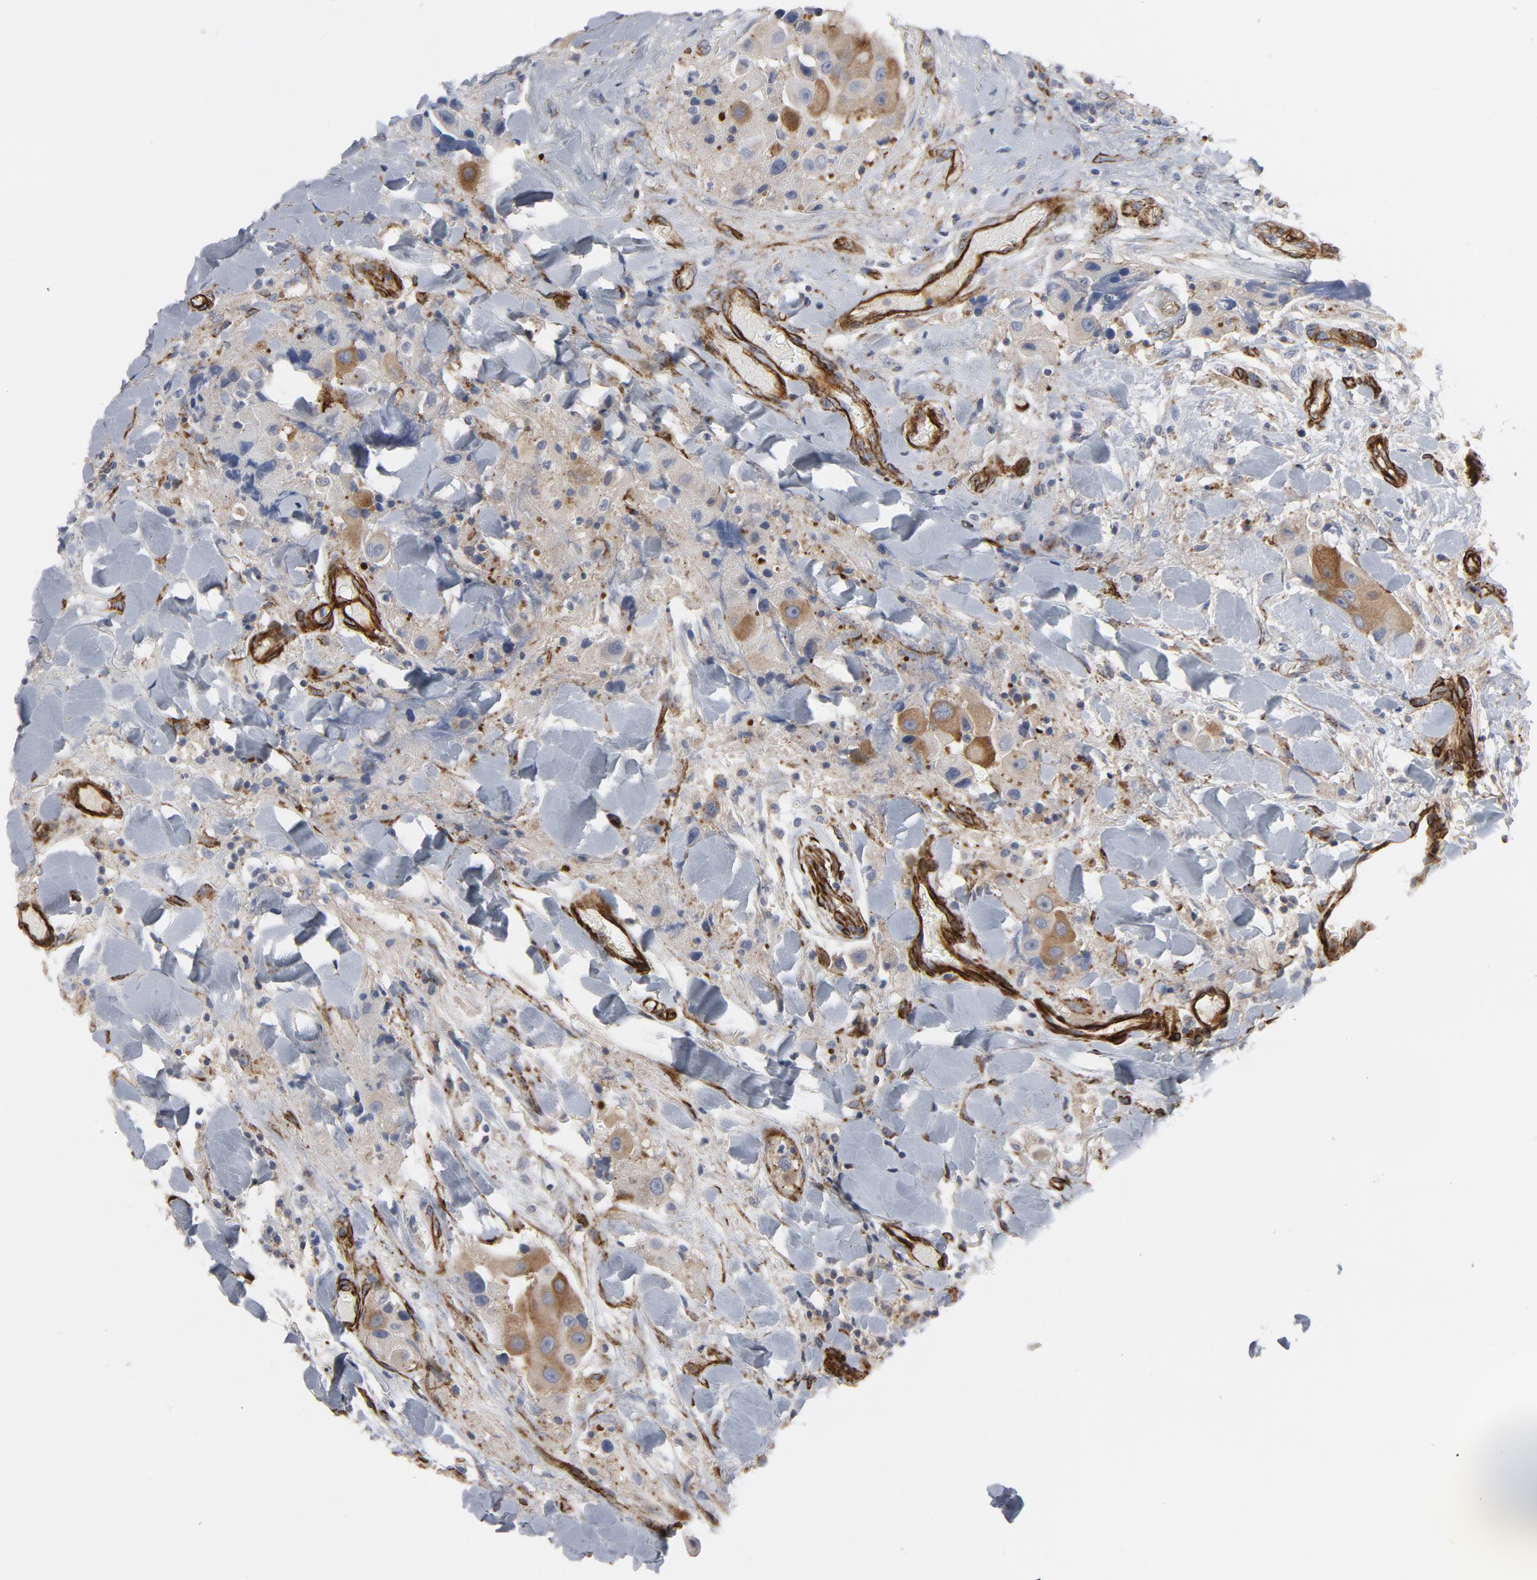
{"staining": {"intensity": "moderate", "quantity": ">75%", "location": "cytoplasmic/membranous"}, "tissue": "head and neck cancer", "cell_type": "Tumor cells", "image_type": "cancer", "snomed": [{"axis": "morphology", "description": "Normal tissue, NOS"}, {"axis": "morphology", "description": "Adenocarcinoma, NOS"}, {"axis": "topography", "description": "Salivary gland"}, {"axis": "topography", "description": "Head-Neck"}], "caption": "Head and neck cancer tissue reveals moderate cytoplasmic/membranous positivity in approximately >75% of tumor cells, visualized by immunohistochemistry. The protein of interest is stained brown, and the nuclei are stained in blue (DAB IHC with brightfield microscopy, high magnification).", "gene": "GNG2", "patient": {"sex": "male", "age": 80}}